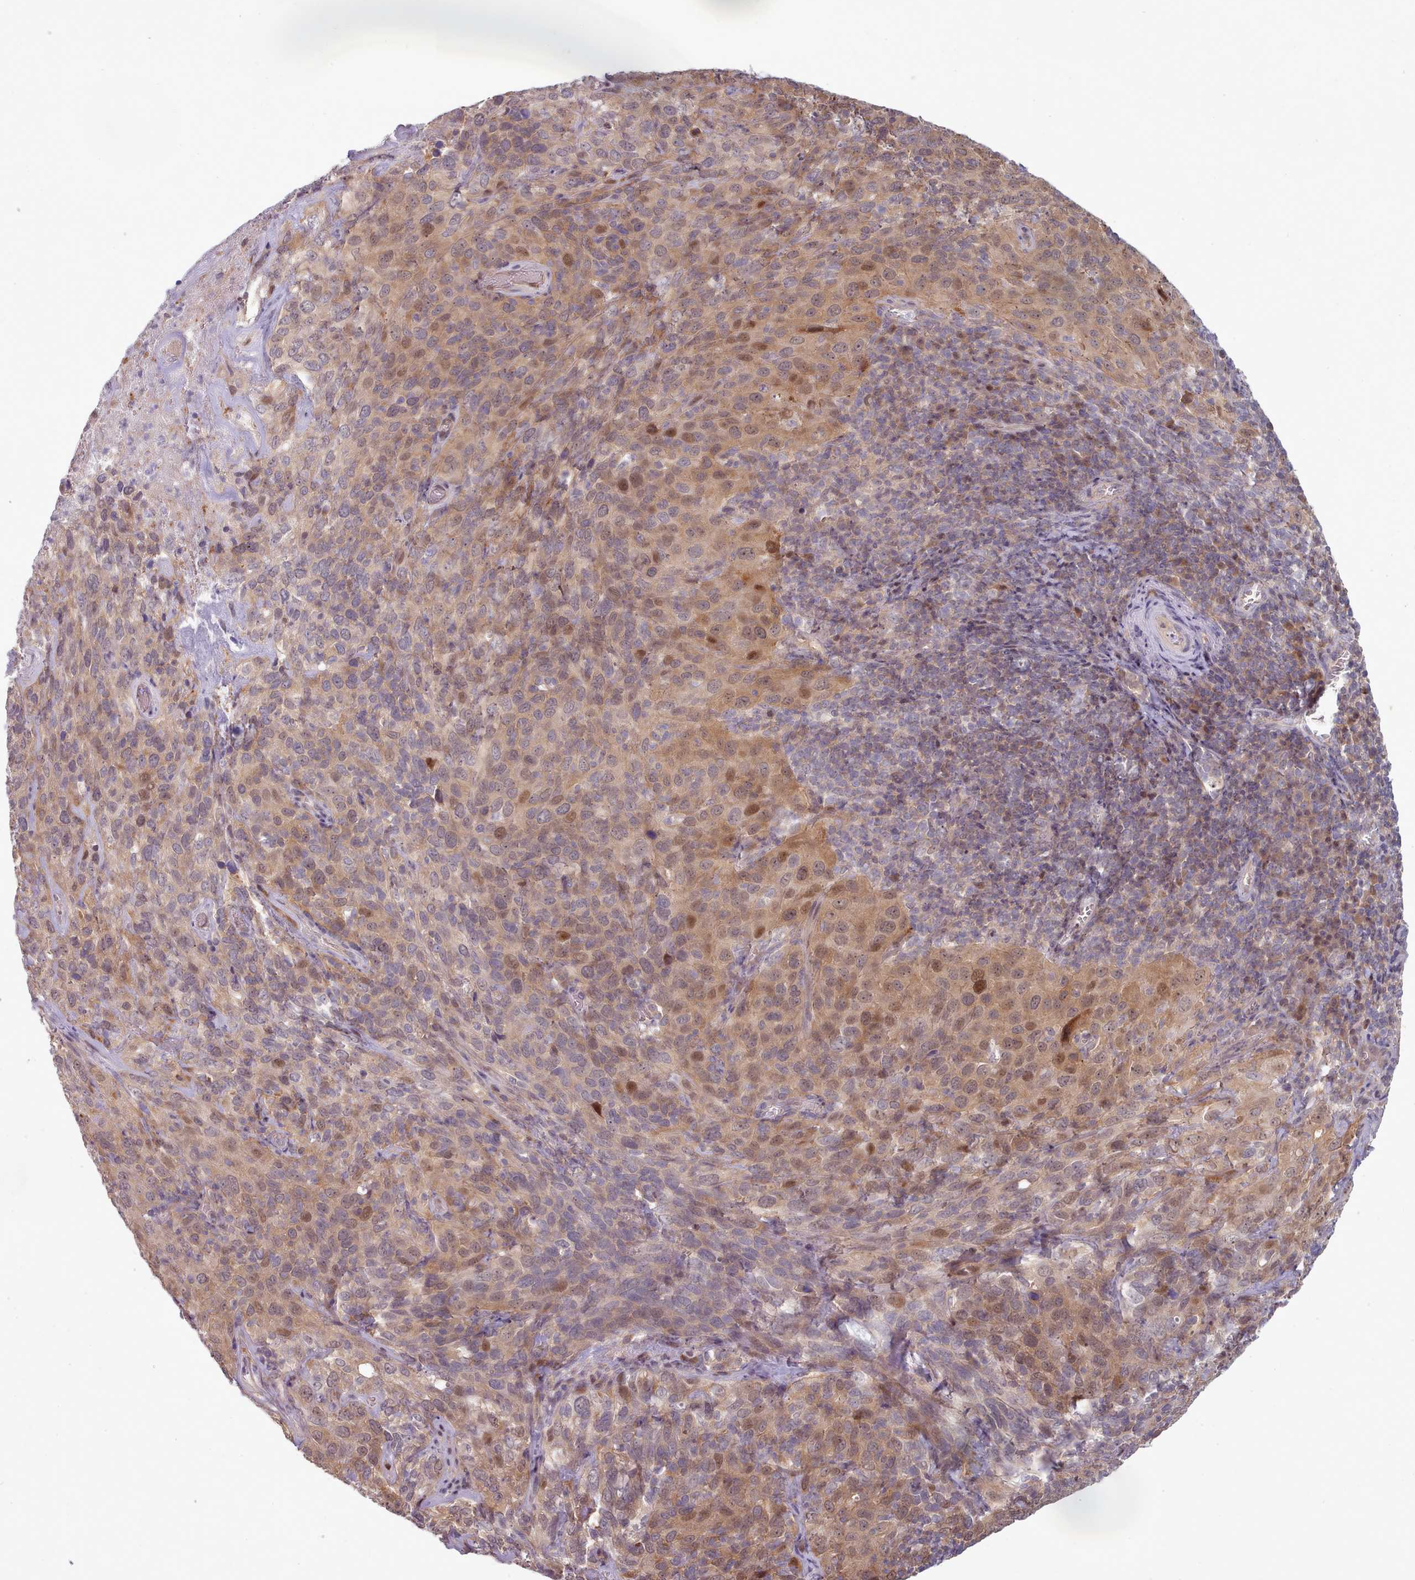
{"staining": {"intensity": "weak", "quantity": ">75%", "location": "cytoplasmic/membranous"}, "tissue": "cervical cancer", "cell_type": "Tumor cells", "image_type": "cancer", "snomed": [{"axis": "morphology", "description": "Squamous cell carcinoma, NOS"}, {"axis": "topography", "description": "Cervix"}], "caption": "Immunohistochemical staining of human cervical cancer exhibits low levels of weak cytoplasmic/membranous protein expression in approximately >75% of tumor cells.", "gene": "CLNS1A", "patient": {"sex": "female", "age": 51}}